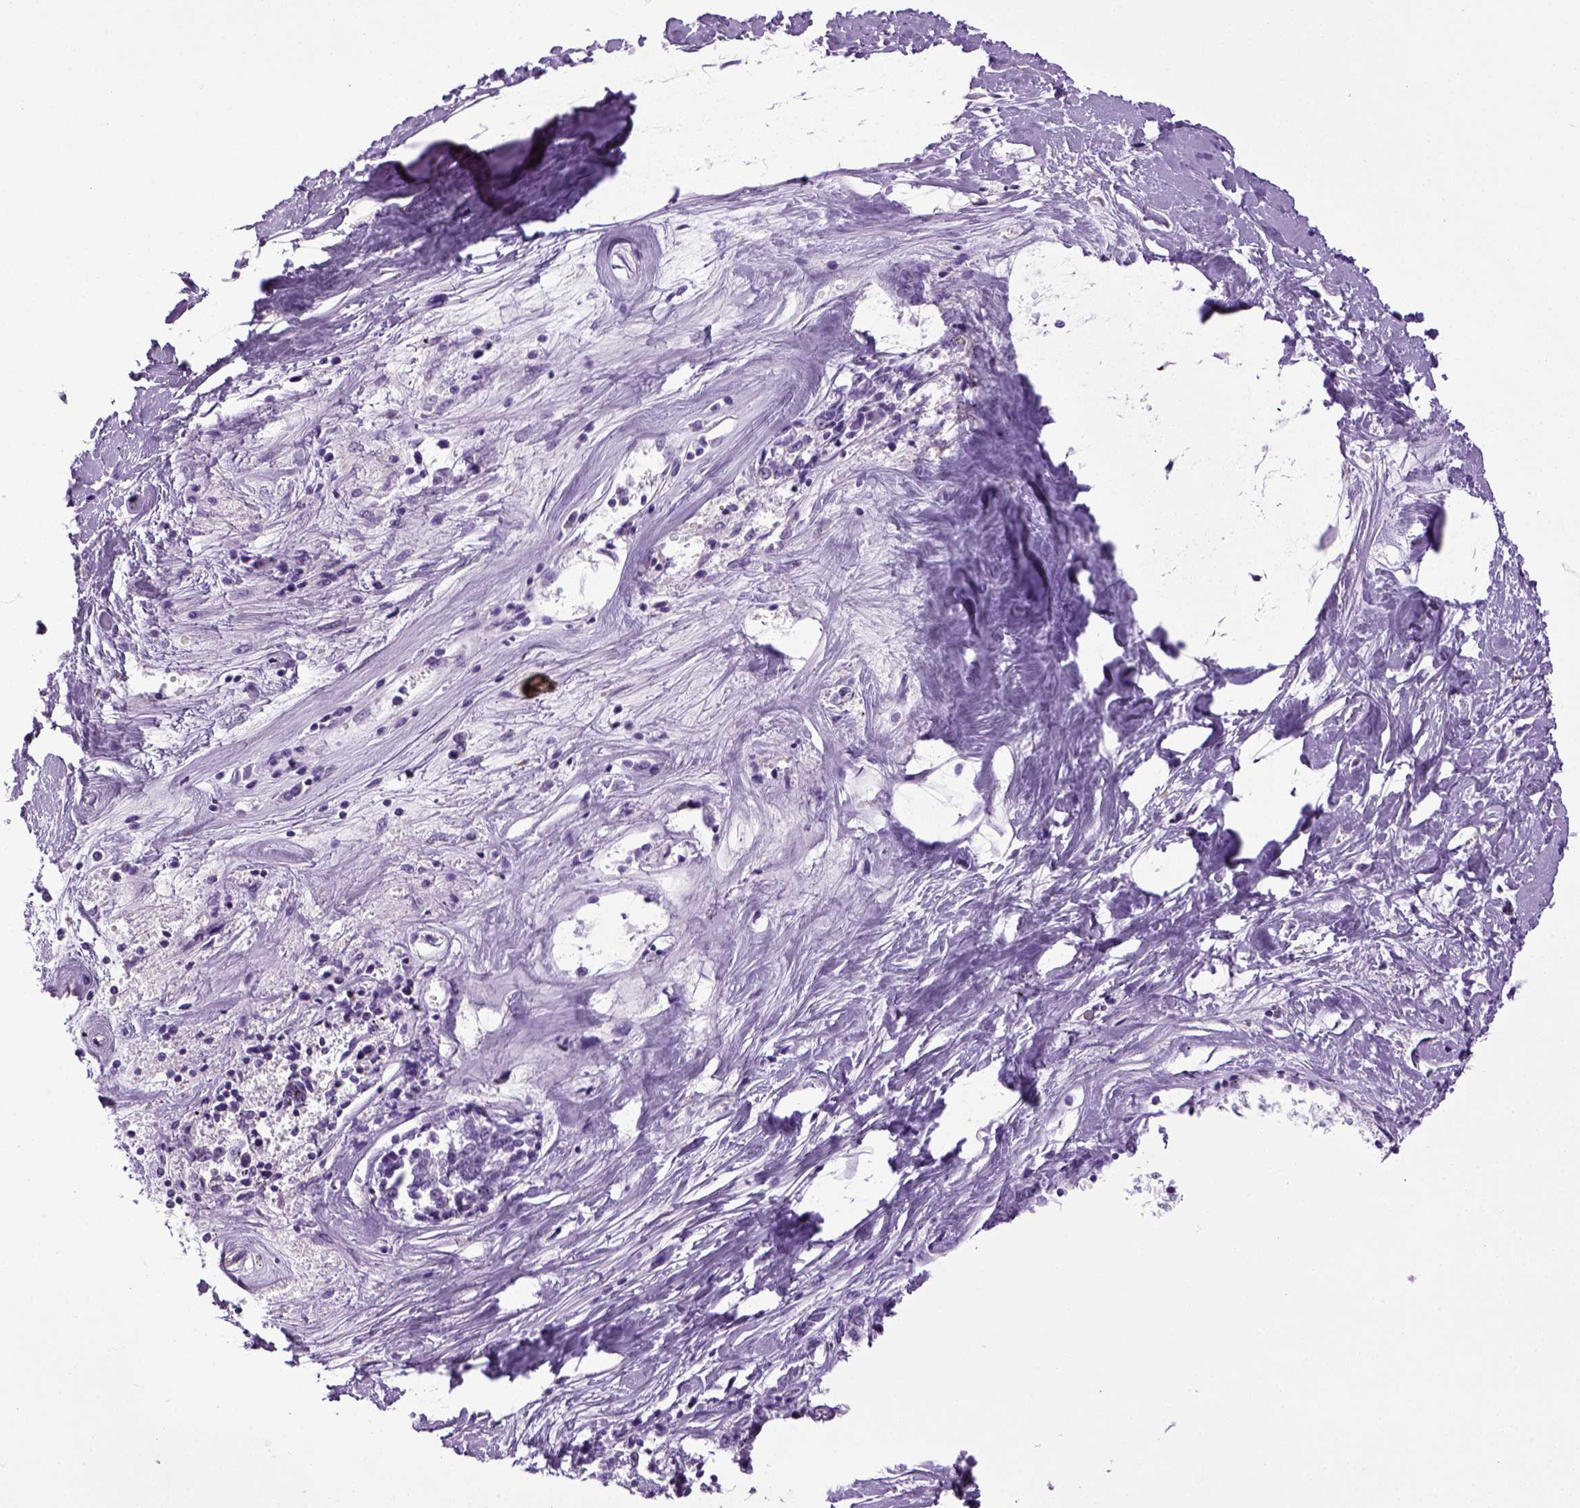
{"staining": {"intensity": "negative", "quantity": "none", "location": "none"}, "tissue": "melanoma", "cell_type": "Tumor cells", "image_type": "cancer", "snomed": [{"axis": "morphology", "description": "Malignant melanoma, NOS"}, {"axis": "topography", "description": "Skin"}], "caption": "DAB (3,3'-diaminobenzidine) immunohistochemical staining of human malignant melanoma demonstrates no significant expression in tumor cells. (Immunohistochemistry (ihc), brightfield microscopy, high magnification).", "gene": "HMCN2", "patient": {"sex": "female", "age": 72}}